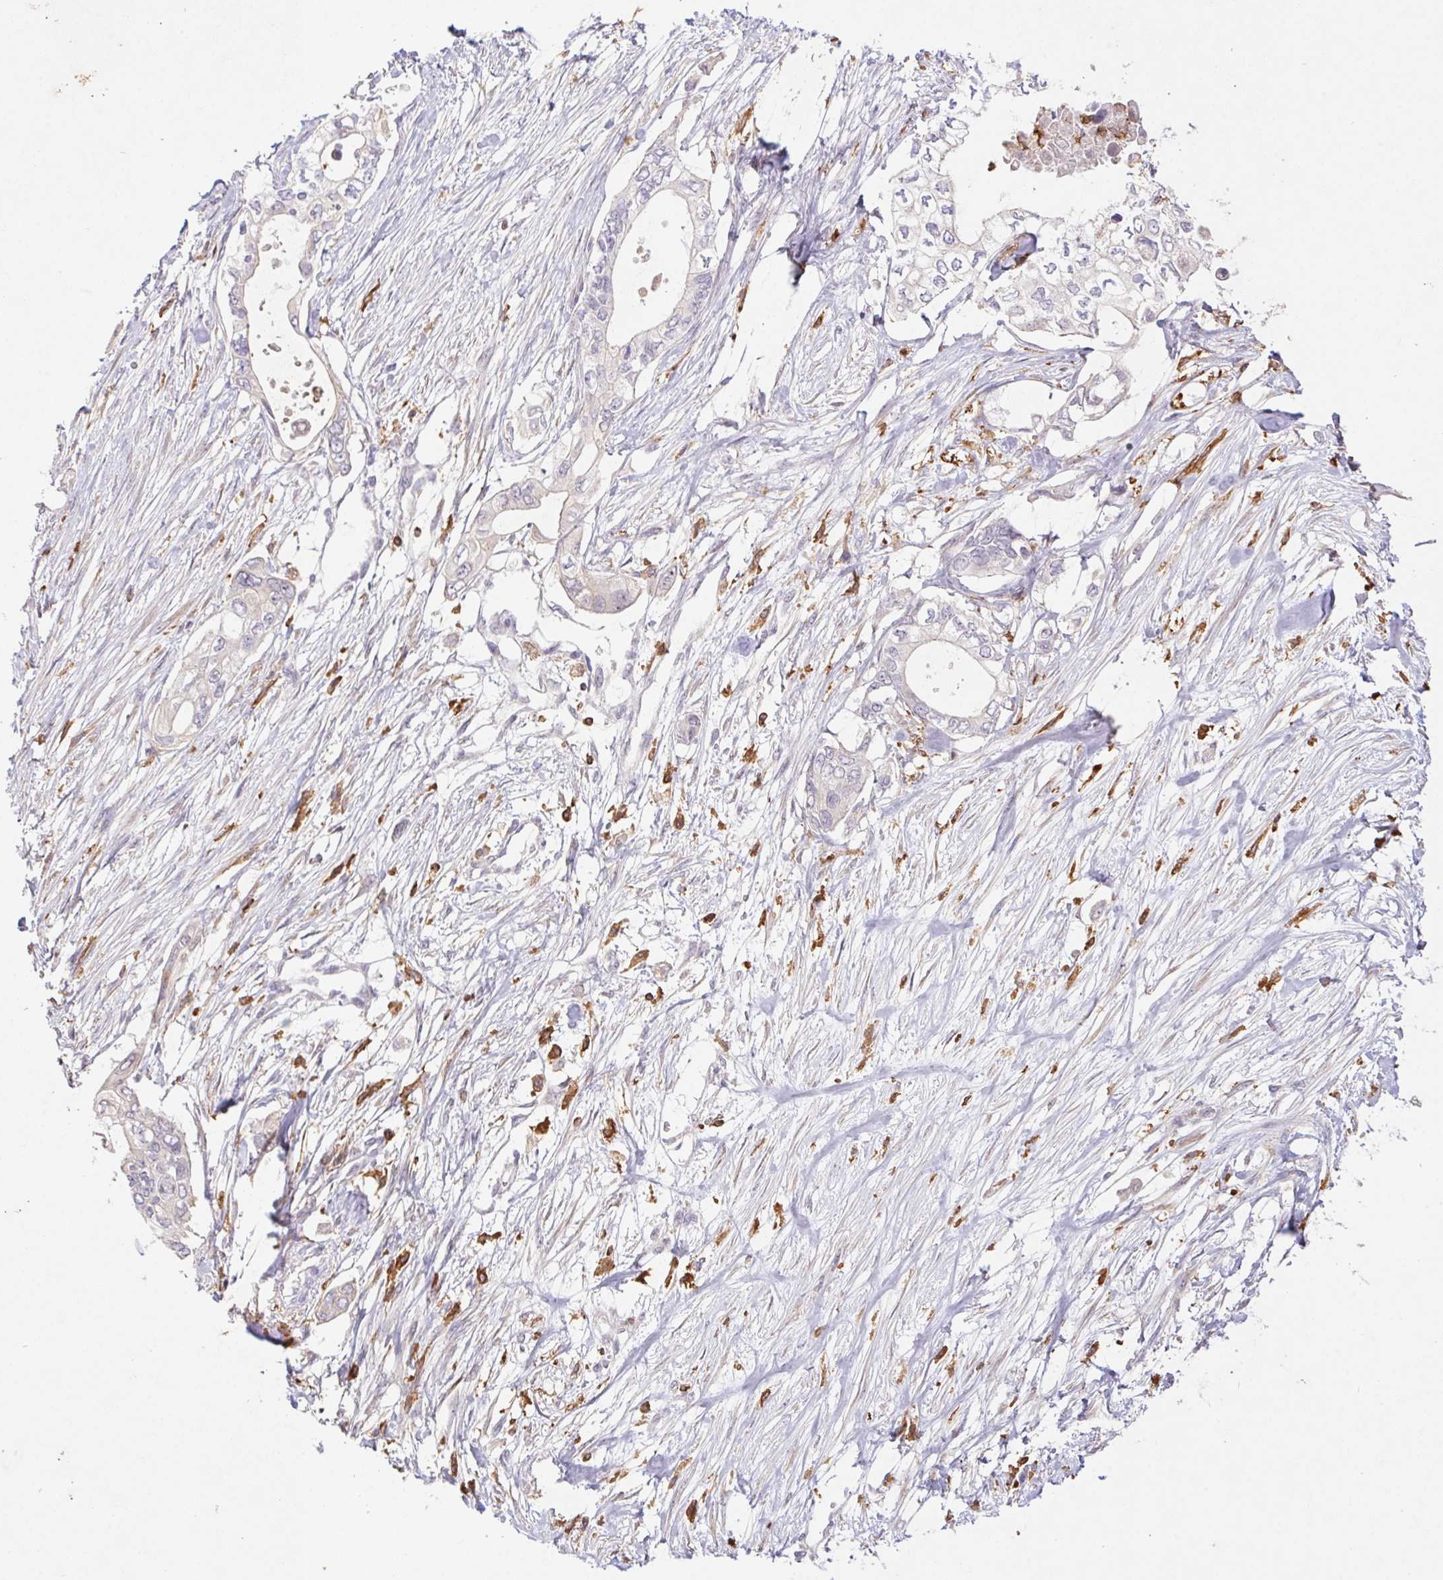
{"staining": {"intensity": "negative", "quantity": "none", "location": "none"}, "tissue": "pancreatic cancer", "cell_type": "Tumor cells", "image_type": "cancer", "snomed": [{"axis": "morphology", "description": "Adenocarcinoma, NOS"}, {"axis": "topography", "description": "Pancreas"}], "caption": "High magnification brightfield microscopy of pancreatic cancer stained with DAB (3,3'-diaminobenzidine) (brown) and counterstained with hematoxylin (blue): tumor cells show no significant positivity.", "gene": "APBB1IP", "patient": {"sex": "female", "age": 63}}